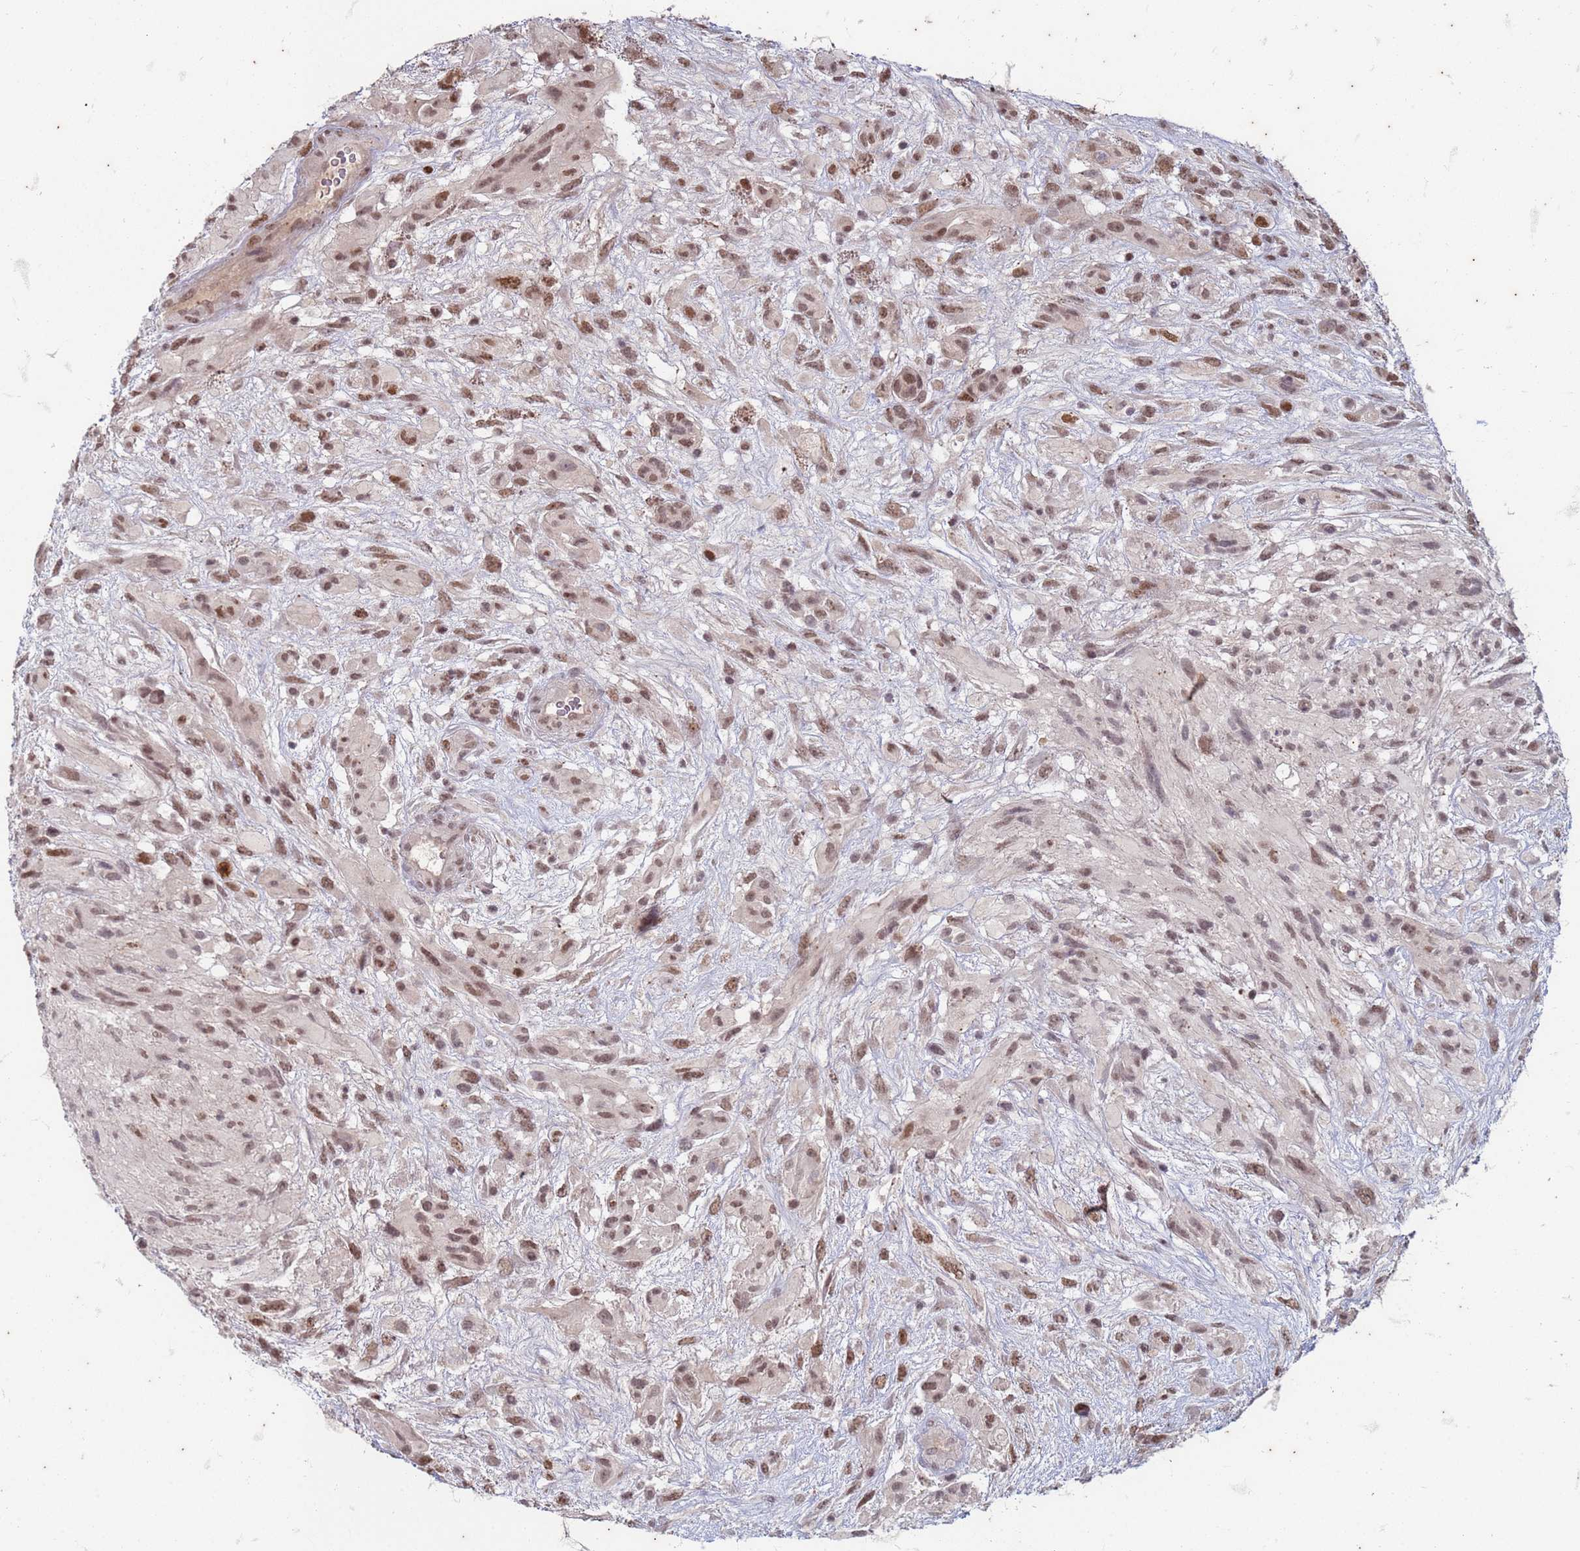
{"staining": {"intensity": "moderate", "quantity": ">75%", "location": "nuclear"}, "tissue": "glioma", "cell_type": "Tumor cells", "image_type": "cancer", "snomed": [{"axis": "morphology", "description": "Glioma, malignant, High grade"}, {"axis": "topography", "description": "Brain"}], "caption": "About >75% of tumor cells in glioma exhibit moderate nuclear protein staining as visualized by brown immunohistochemical staining.", "gene": "TRMT6", "patient": {"sex": "male", "age": 61}}